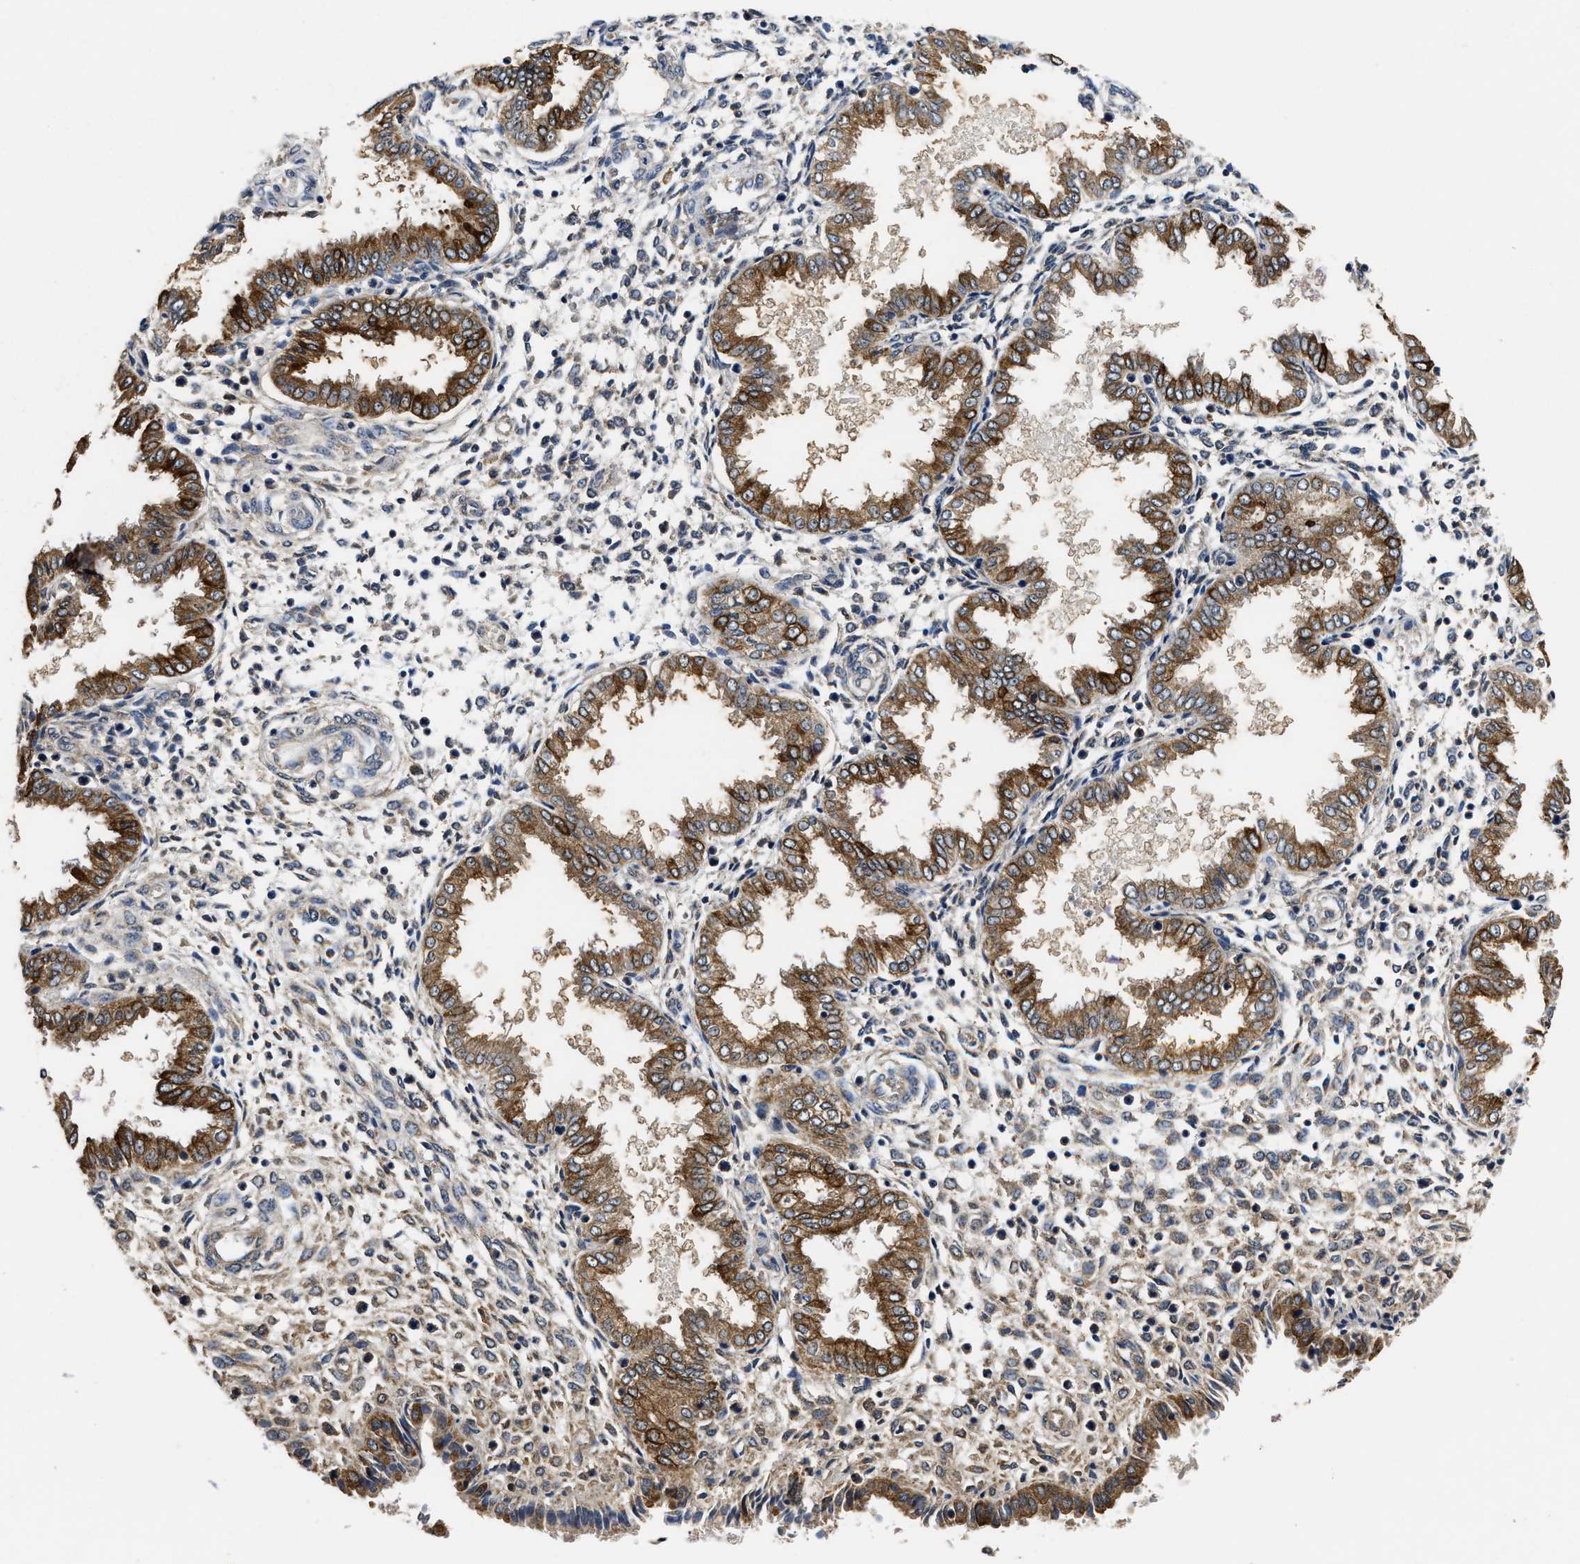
{"staining": {"intensity": "weak", "quantity": "<25%", "location": "cytoplasmic/membranous"}, "tissue": "endometrium", "cell_type": "Cells in endometrial stroma", "image_type": "normal", "snomed": [{"axis": "morphology", "description": "Normal tissue, NOS"}, {"axis": "topography", "description": "Endometrium"}], "caption": "This image is of benign endometrium stained with immunohistochemistry to label a protein in brown with the nuclei are counter-stained blue. There is no expression in cells in endometrial stroma.", "gene": "CTNNA1", "patient": {"sex": "female", "age": 33}}